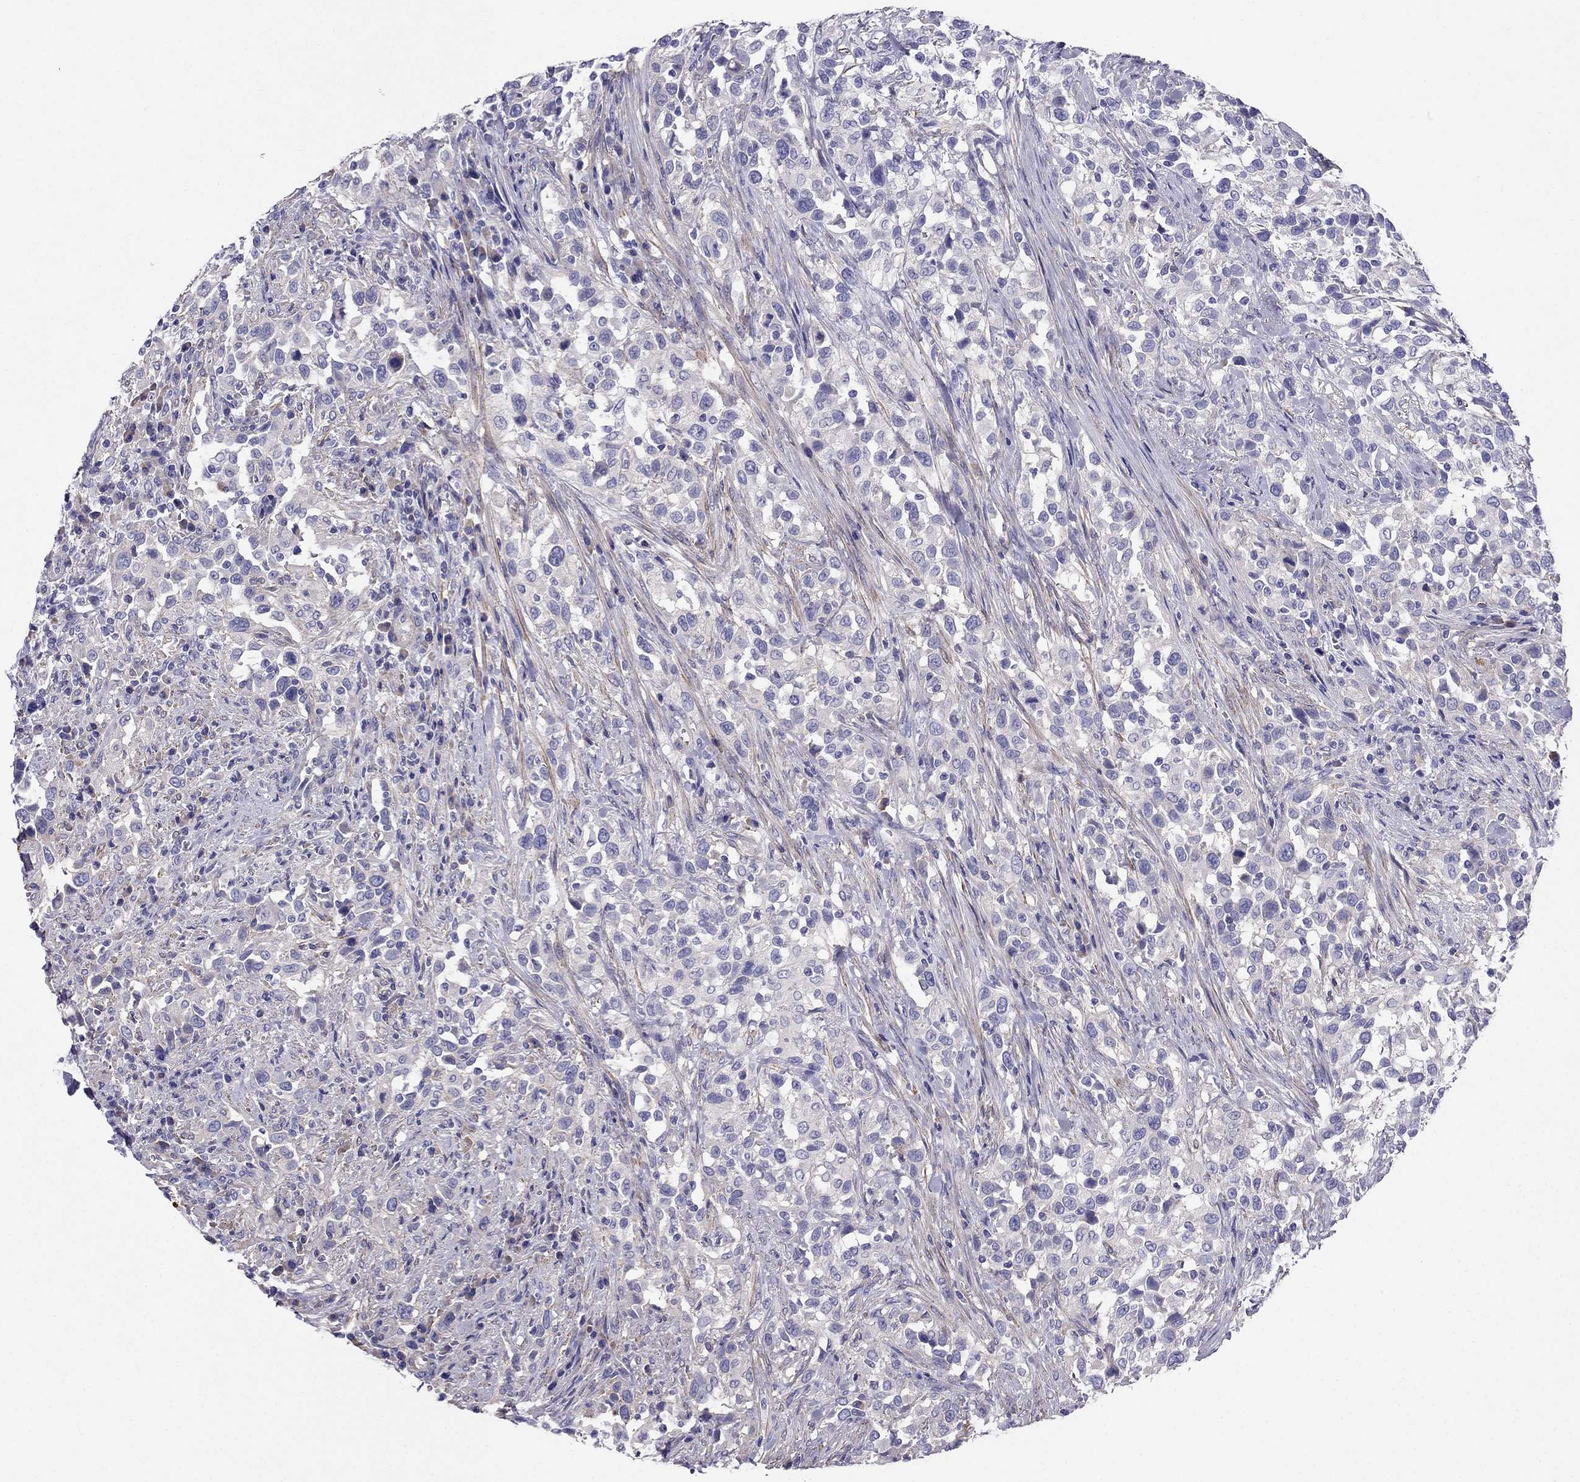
{"staining": {"intensity": "negative", "quantity": "none", "location": "none"}, "tissue": "urothelial cancer", "cell_type": "Tumor cells", "image_type": "cancer", "snomed": [{"axis": "morphology", "description": "Urothelial carcinoma, NOS"}, {"axis": "morphology", "description": "Urothelial carcinoma, High grade"}, {"axis": "topography", "description": "Urinary bladder"}], "caption": "Protein analysis of transitional cell carcinoma displays no significant positivity in tumor cells.", "gene": "GPR50", "patient": {"sex": "female", "age": 64}}